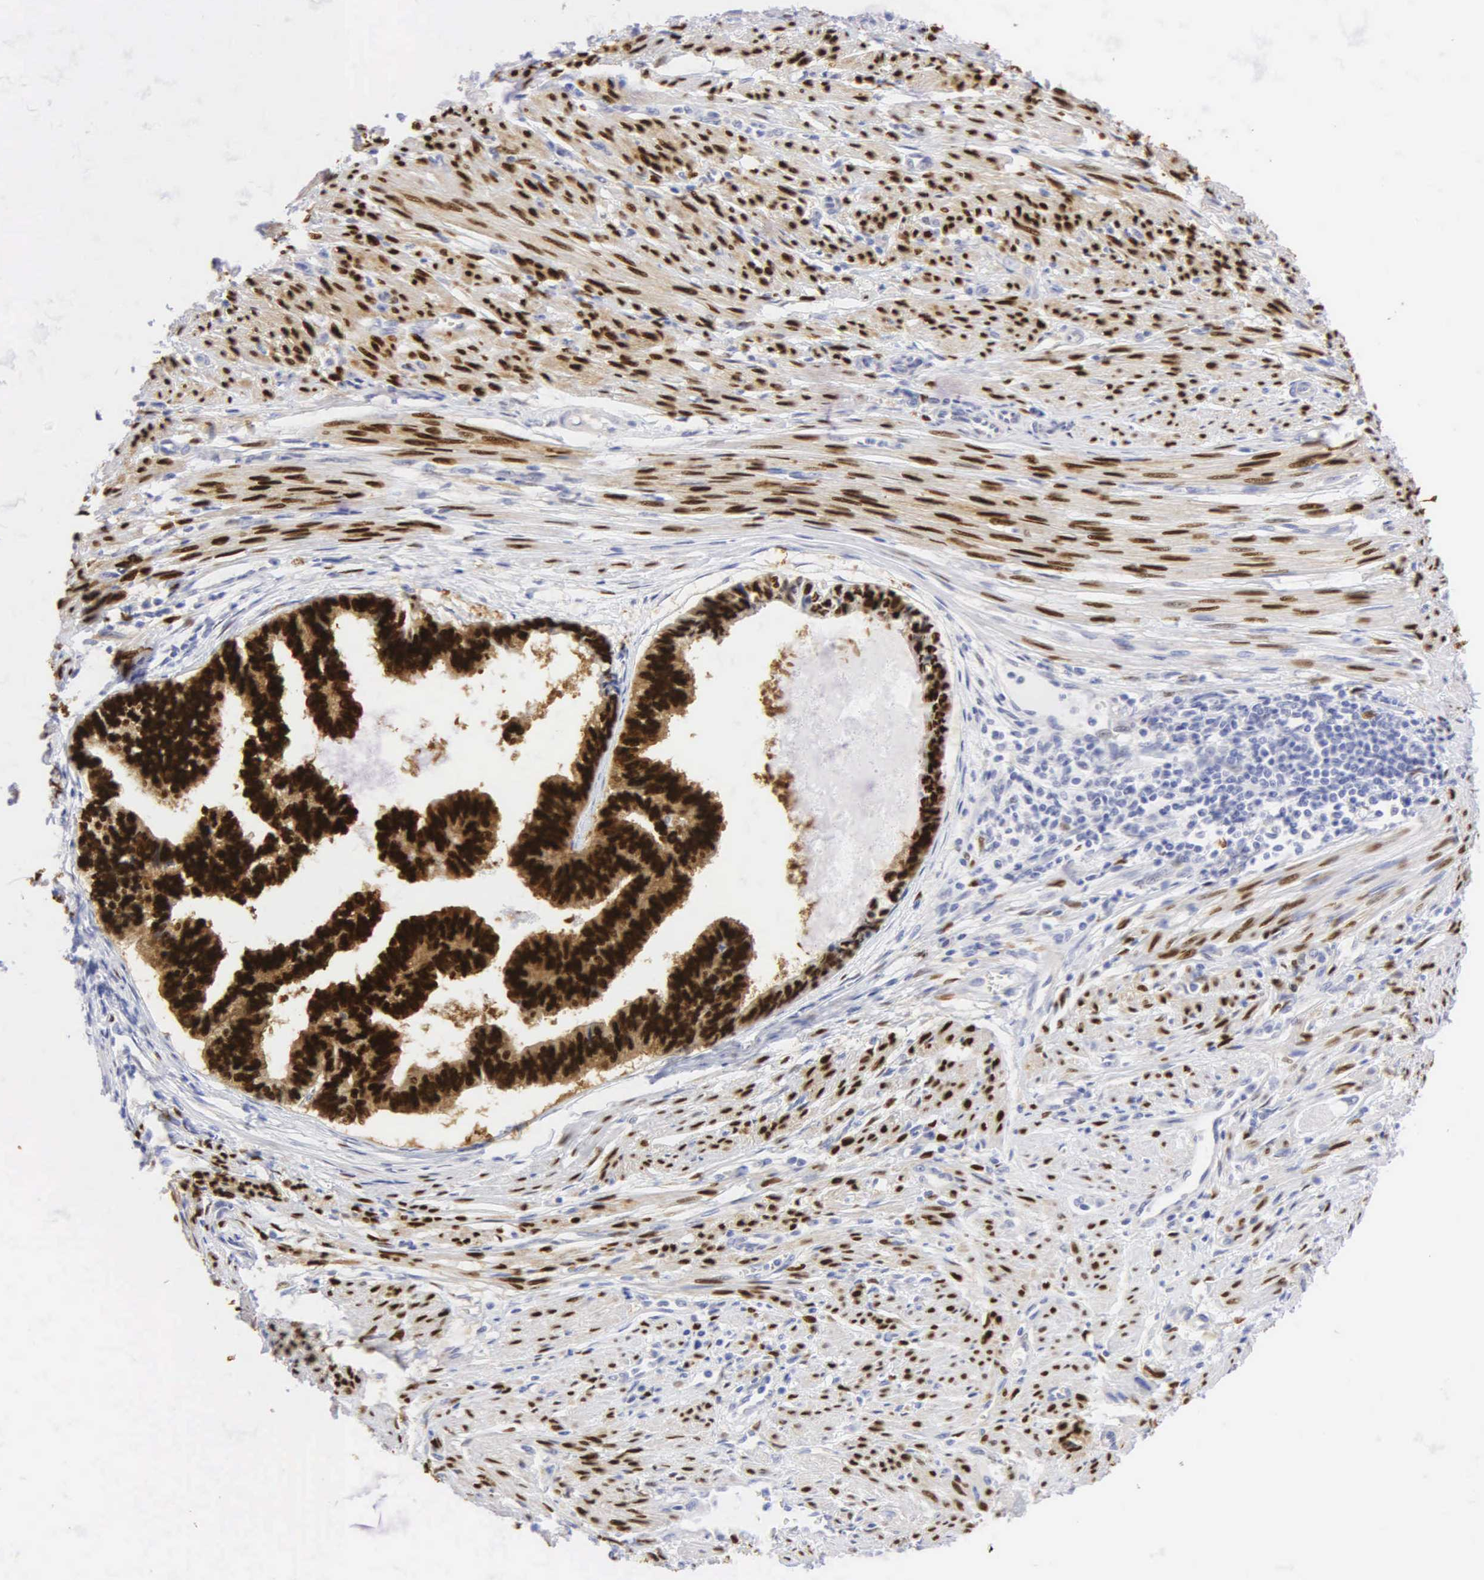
{"staining": {"intensity": "strong", "quantity": ">75%", "location": "cytoplasmic/membranous,nuclear"}, "tissue": "endometrial cancer", "cell_type": "Tumor cells", "image_type": "cancer", "snomed": [{"axis": "morphology", "description": "Adenocarcinoma, NOS"}, {"axis": "topography", "description": "Endometrium"}], "caption": "Protein staining exhibits strong cytoplasmic/membranous and nuclear expression in approximately >75% of tumor cells in endometrial cancer. (Stains: DAB in brown, nuclei in blue, Microscopy: brightfield microscopy at high magnification).", "gene": "PGR", "patient": {"sex": "female", "age": 75}}